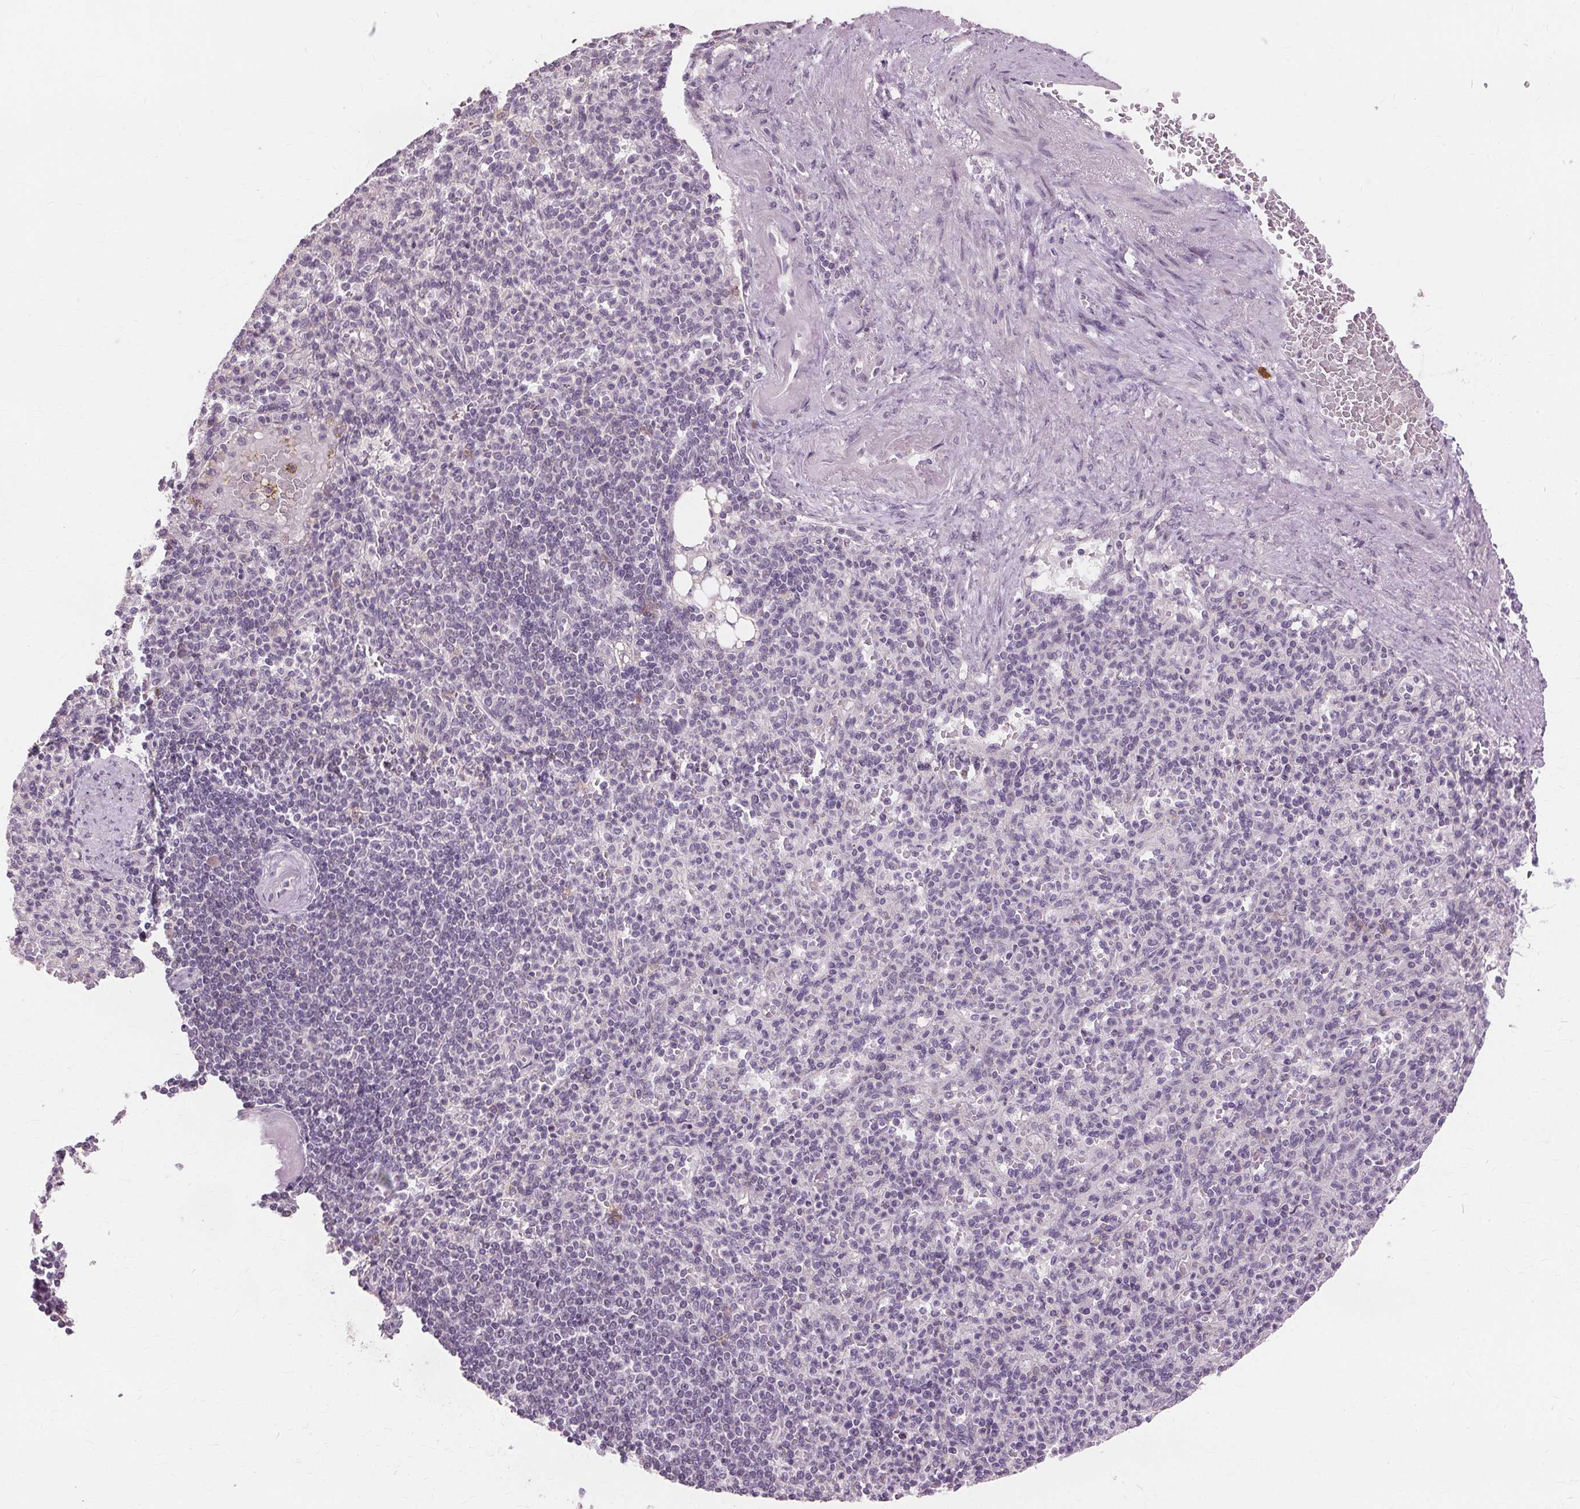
{"staining": {"intensity": "negative", "quantity": "none", "location": "none"}, "tissue": "spleen", "cell_type": "Cells in red pulp", "image_type": "normal", "snomed": [{"axis": "morphology", "description": "Normal tissue, NOS"}, {"axis": "topography", "description": "Spleen"}], "caption": "Immunohistochemistry (IHC) photomicrograph of unremarkable spleen: spleen stained with DAB (3,3'-diaminobenzidine) exhibits no significant protein expression in cells in red pulp.", "gene": "SIGLEC6", "patient": {"sex": "female", "age": 74}}